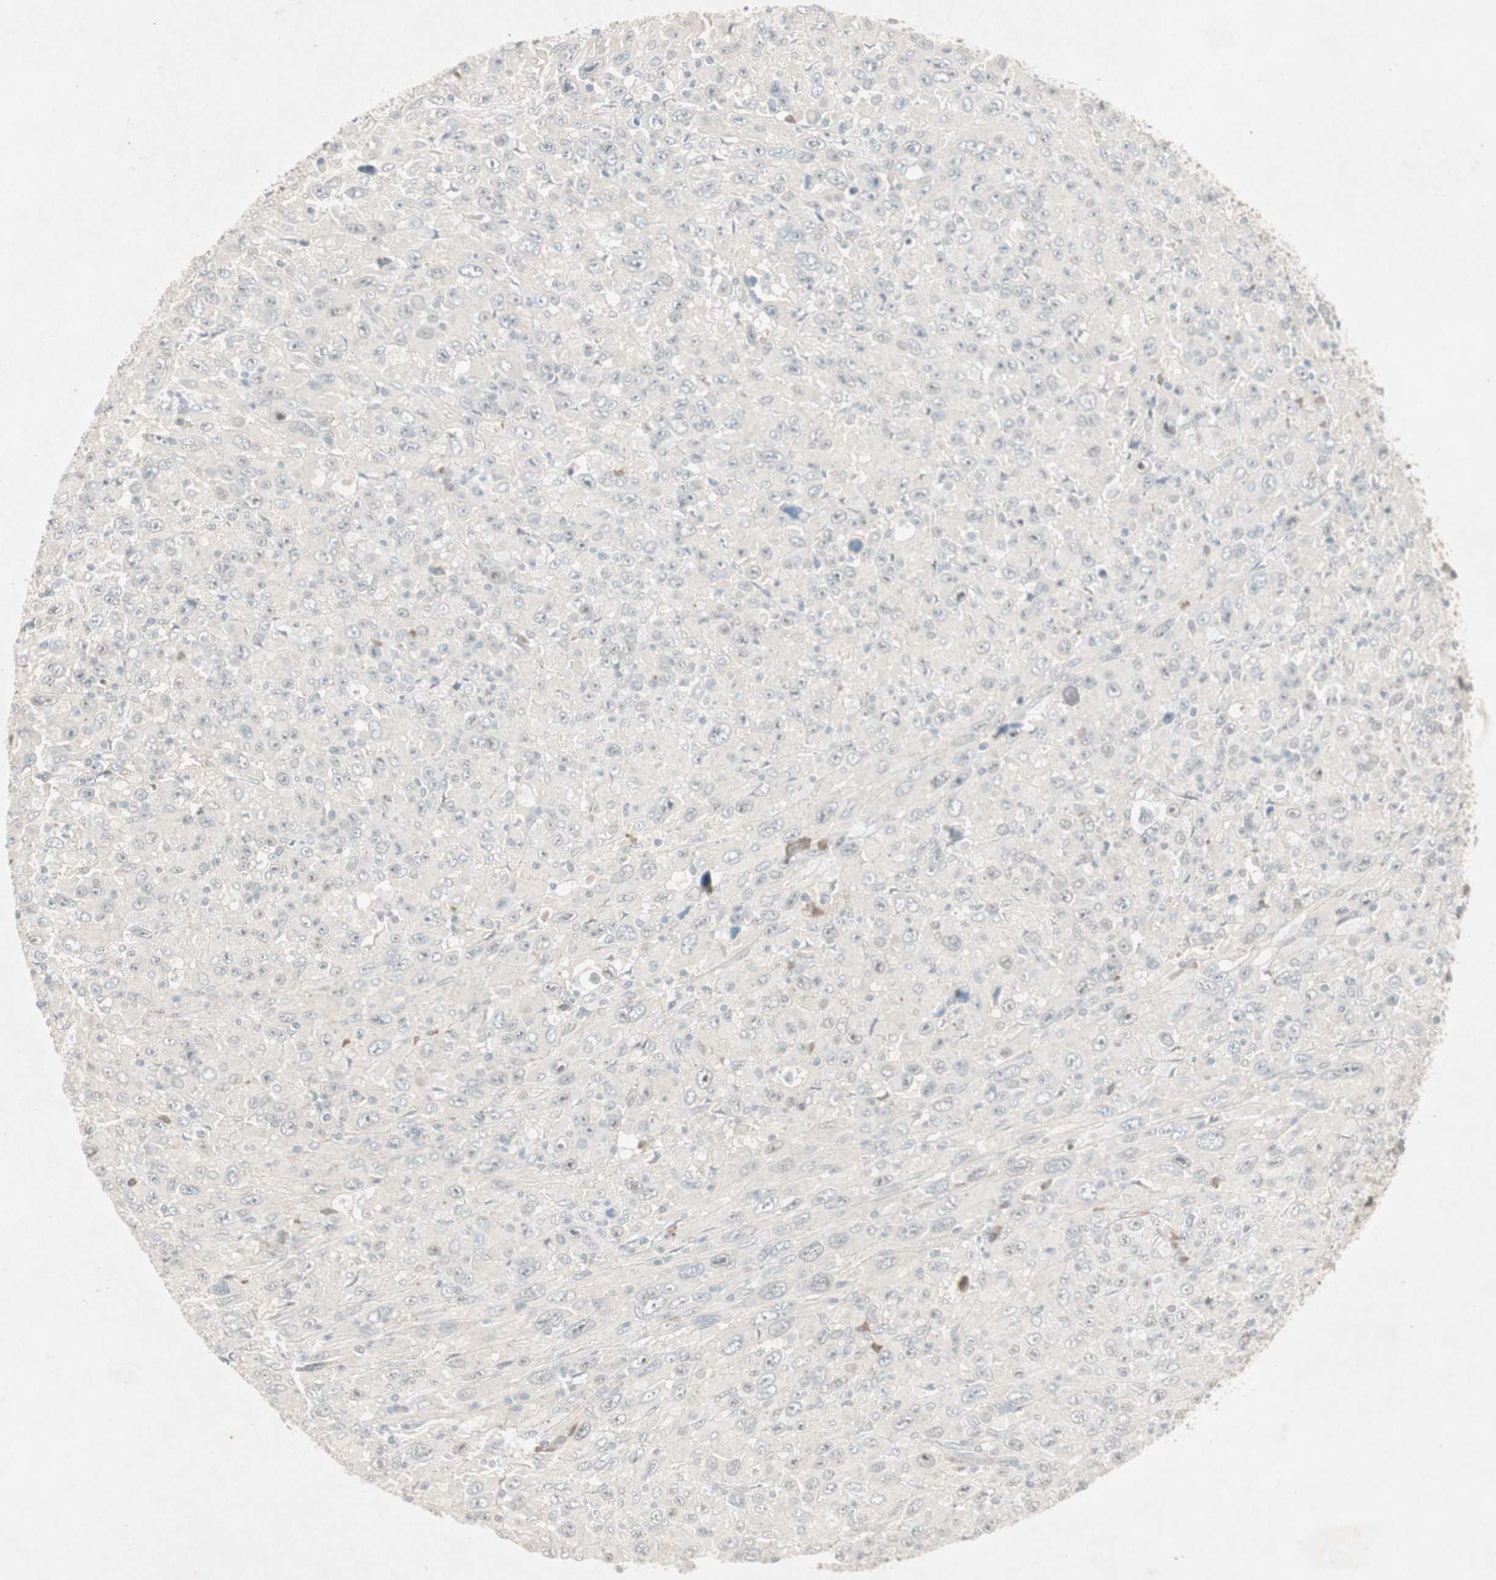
{"staining": {"intensity": "negative", "quantity": "none", "location": "none"}, "tissue": "melanoma", "cell_type": "Tumor cells", "image_type": "cancer", "snomed": [{"axis": "morphology", "description": "Malignant melanoma, Metastatic site"}, {"axis": "topography", "description": "Skin"}], "caption": "A high-resolution photomicrograph shows immunohistochemistry (IHC) staining of melanoma, which reveals no significant positivity in tumor cells.", "gene": "RNGTT", "patient": {"sex": "female", "age": 56}}